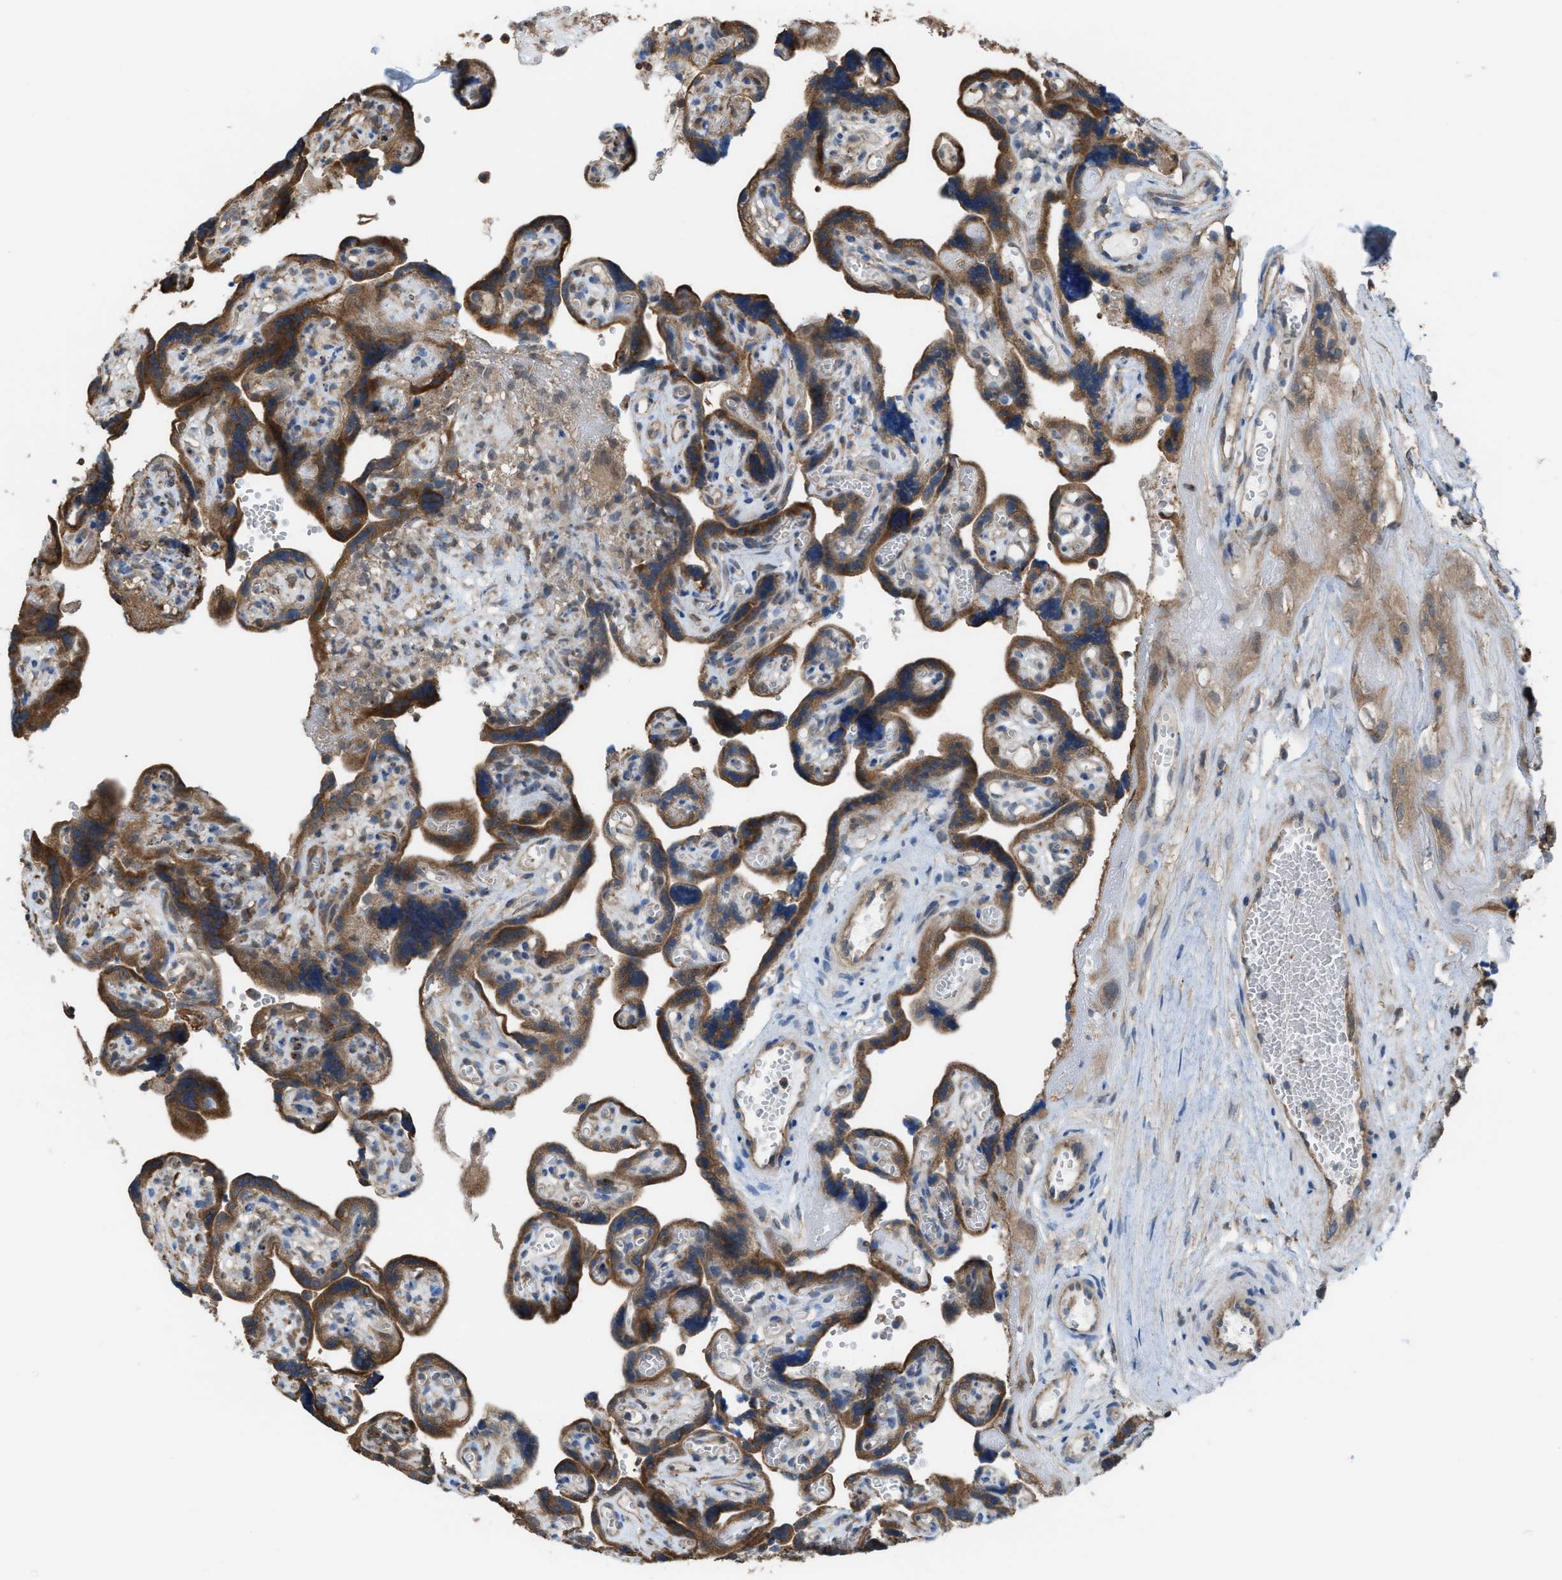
{"staining": {"intensity": "moderate", "quantity": ">75%", "location": "cytoplasmic/membranous"}, "tissue": "placenta", "cell_type": "Decidual cells", "image_type": "normal", "snomed": [{"axis": "morphology", "description": "Normal tissue, NOS"}, {"axis": "topography", "description": "Placenta"}], "caption": "Immunohistochemical staining of normal human placenta demonstrates medium levels of moderate cytoplasmic/membranous expression in about >75% of decidual cells. (Stains: DAB (3,3'-diaminobenzidine) in brown, nuclei in blue, Microscopy: brightfield microscopy at high magnification).", "gene": "PLAA", "patient": {"sex": "female", "age": 30}}